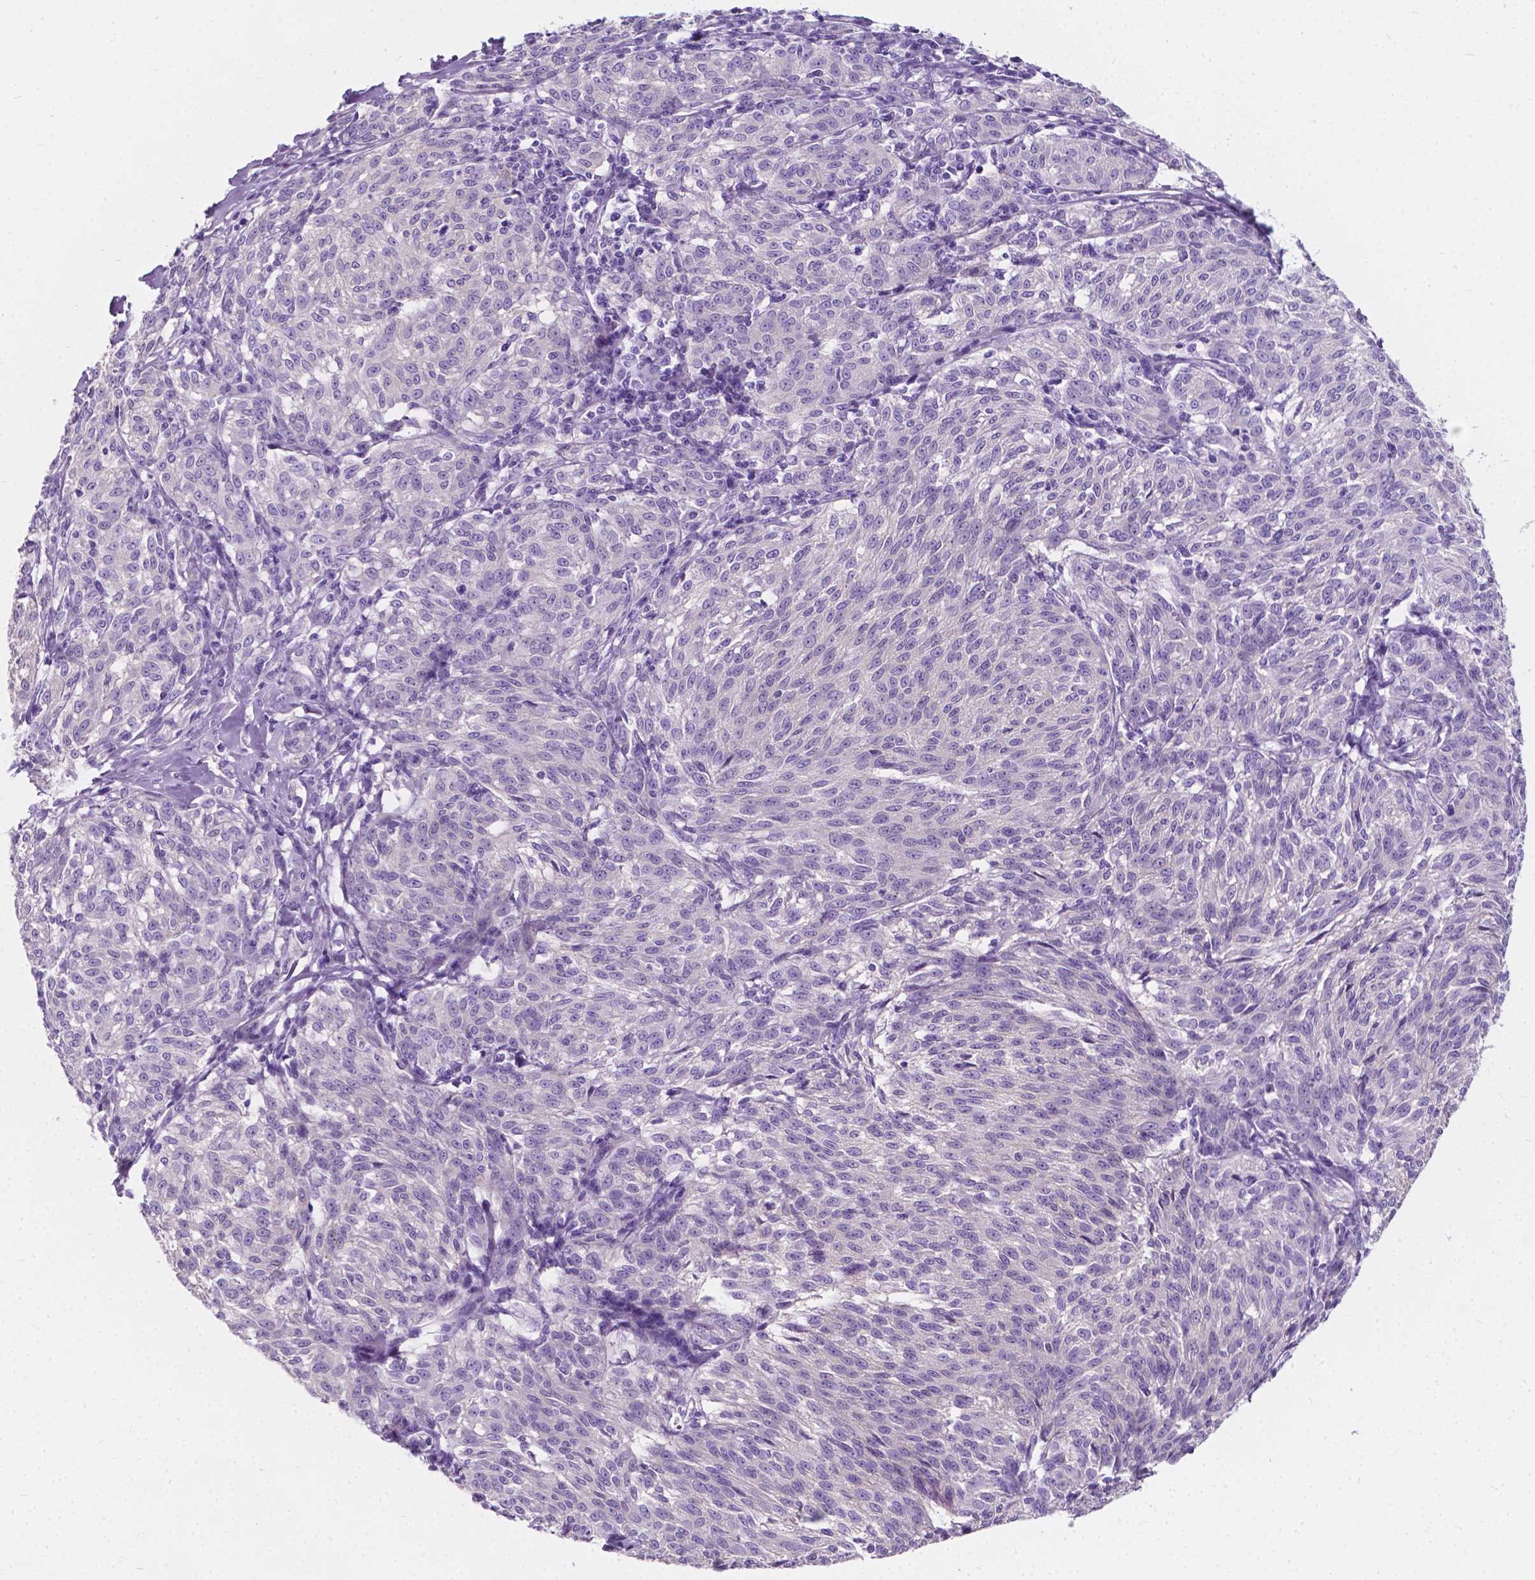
{"staining": {"intensity": "negative", "quantity": "none", "location": "none"}, "tissue": "melanoma", "cell_type": "Tumor cells", "image_type": "cancer", "snomed": [{"axis": "morphology", "description": "Malignant melanoma, NOS"}, {"axis": "topography", "description": "Skin"}], "caption": "Micrograph shows no protein expression in tumor cells of malignant melanoma tissue.", "gene": "GNAO1", "patient": {"sex": "female", "age": 72}}